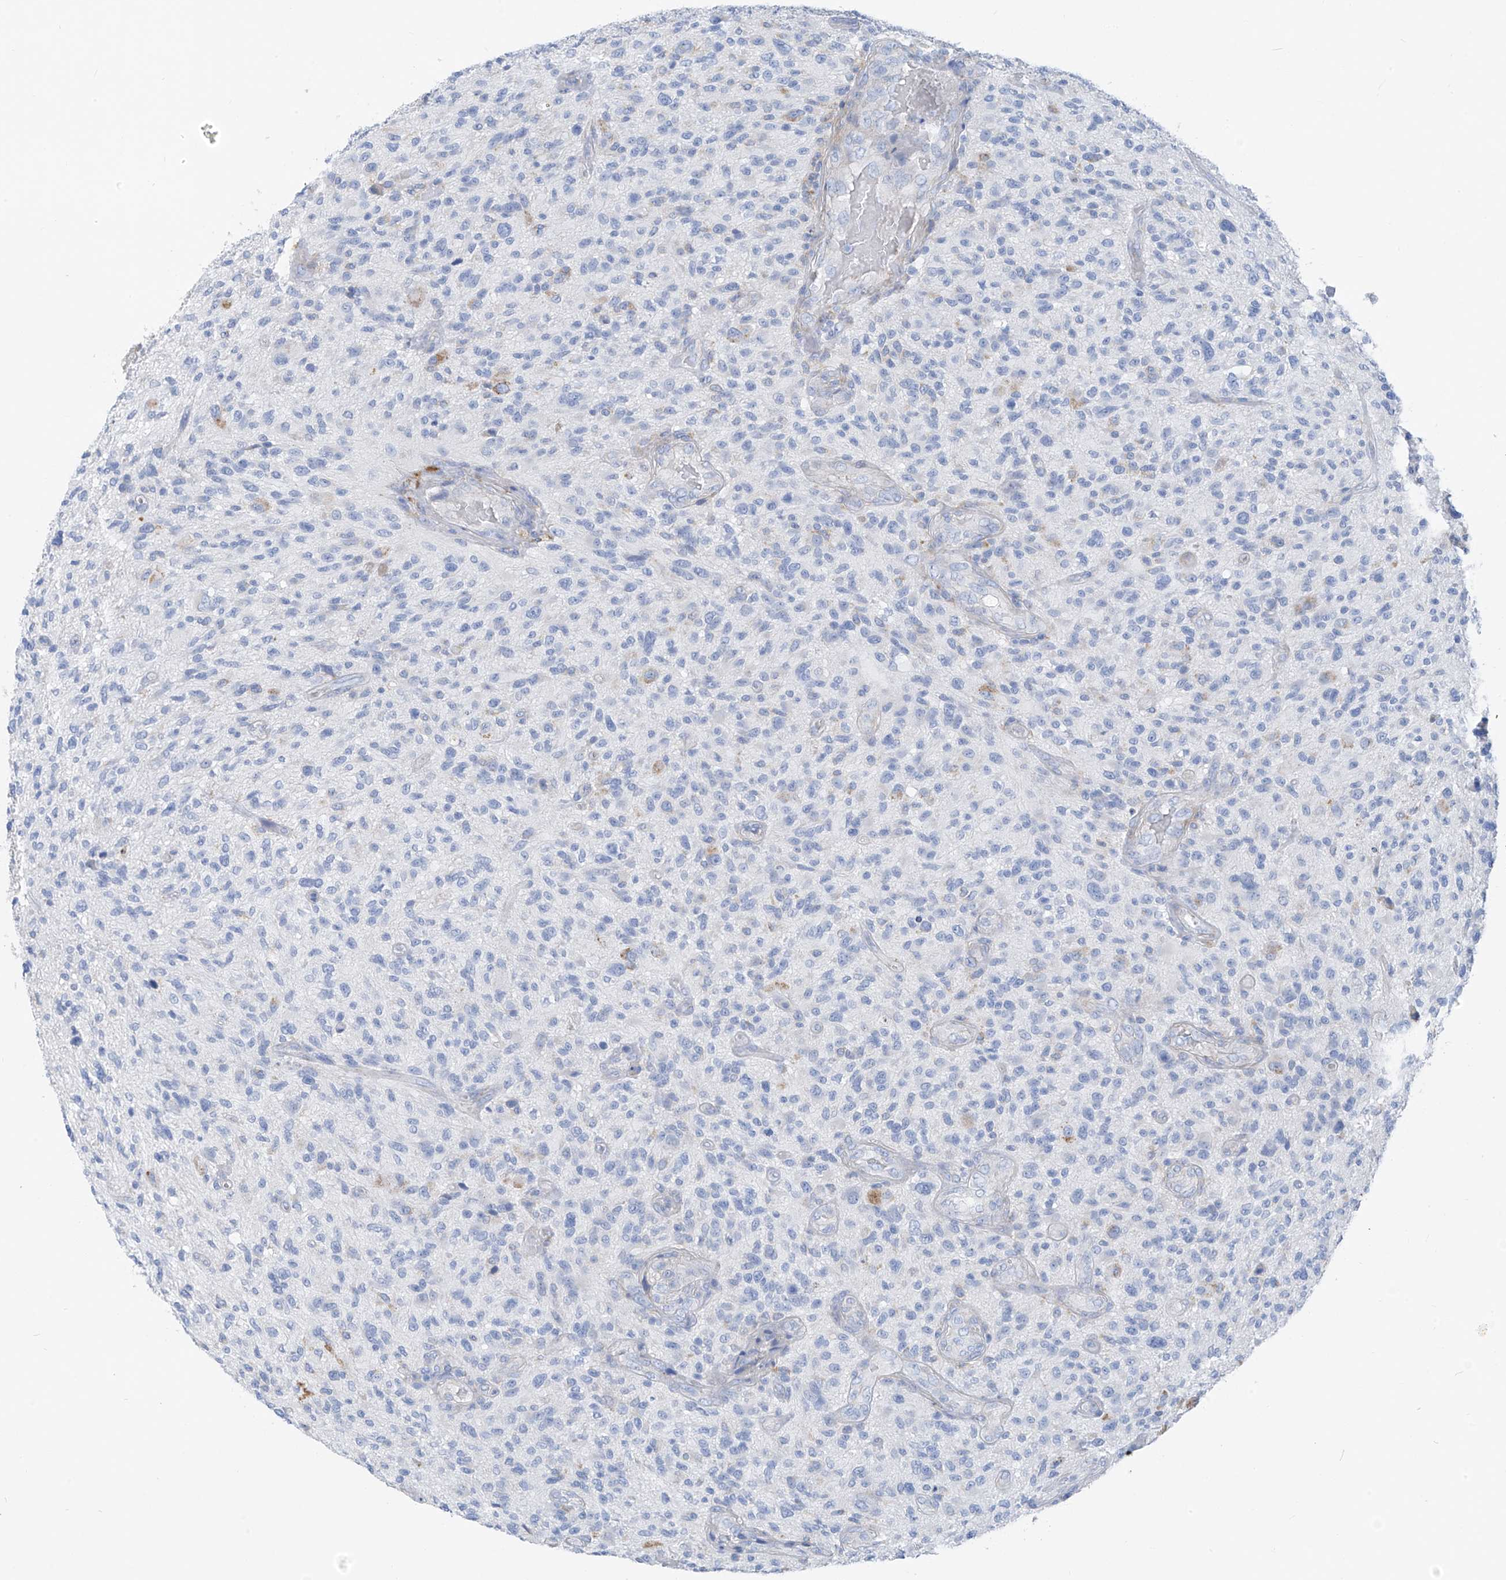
{"staining": {"intensity": "negative", "quantity": "none", "location": "none"}, "tissue": "glioma", "cell_type": "Tumor cells", "image_type": "cancer", "snomed": [{"axis": "morphology", "description": "Glioma, malignant, High grade"}, {"axis": "topography", "description": "Brain"}], "caption": "High power microscopy photomicrograph of an IHC image of malignant glioma (high-grade), revealing no significant expression in tumor cells. (DAB immunohistochemistry (IHC), high magnification).", "gene": "GLMP", "patient": {"sex": "male", "age": 47}}